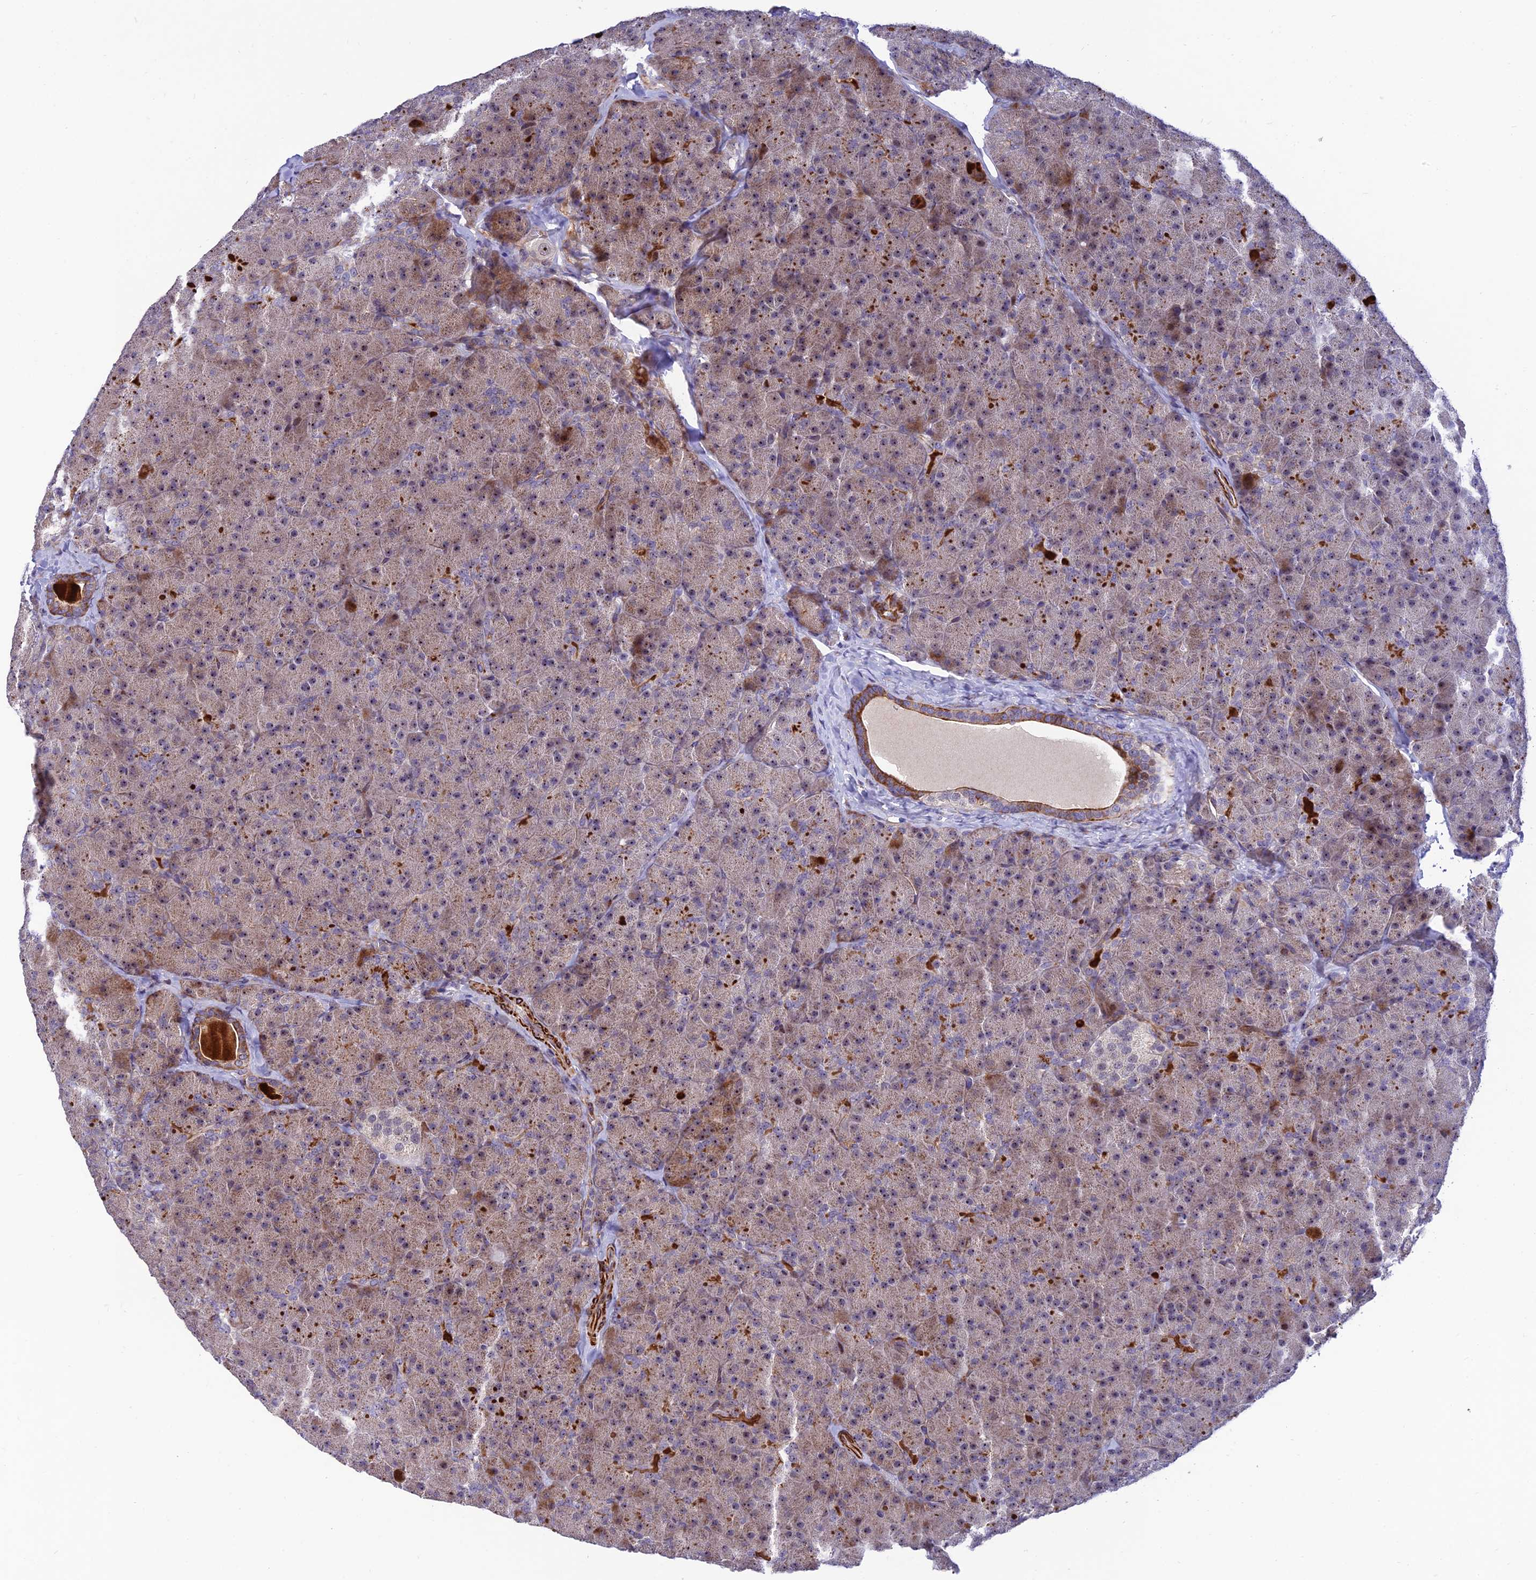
{"staining": {"intensity": "moderate", "quantity": "25%-75%", "location": "cytoplasmic/membranous,nuclear"}, "tissue": "pancreas", "cell_type": "Exocrine glandular cells", "image_type": "normal", "snomed": [{"axis": "morphology", "description": "Normal tissue, NOS"}, {"axis": "topography", "description": "Pancreas"}], "caption": "The histopathology image reveals staining of normal pancreas, revealing moderate cytoplasmic/membranous,nuclear protein staining (brown color) within exocrine glandular cells. (Brightfield microscopy of DAB IHC at high magnification).", "gene": "KBTBD7", "patient": {"sex": "male", "age": 36}}